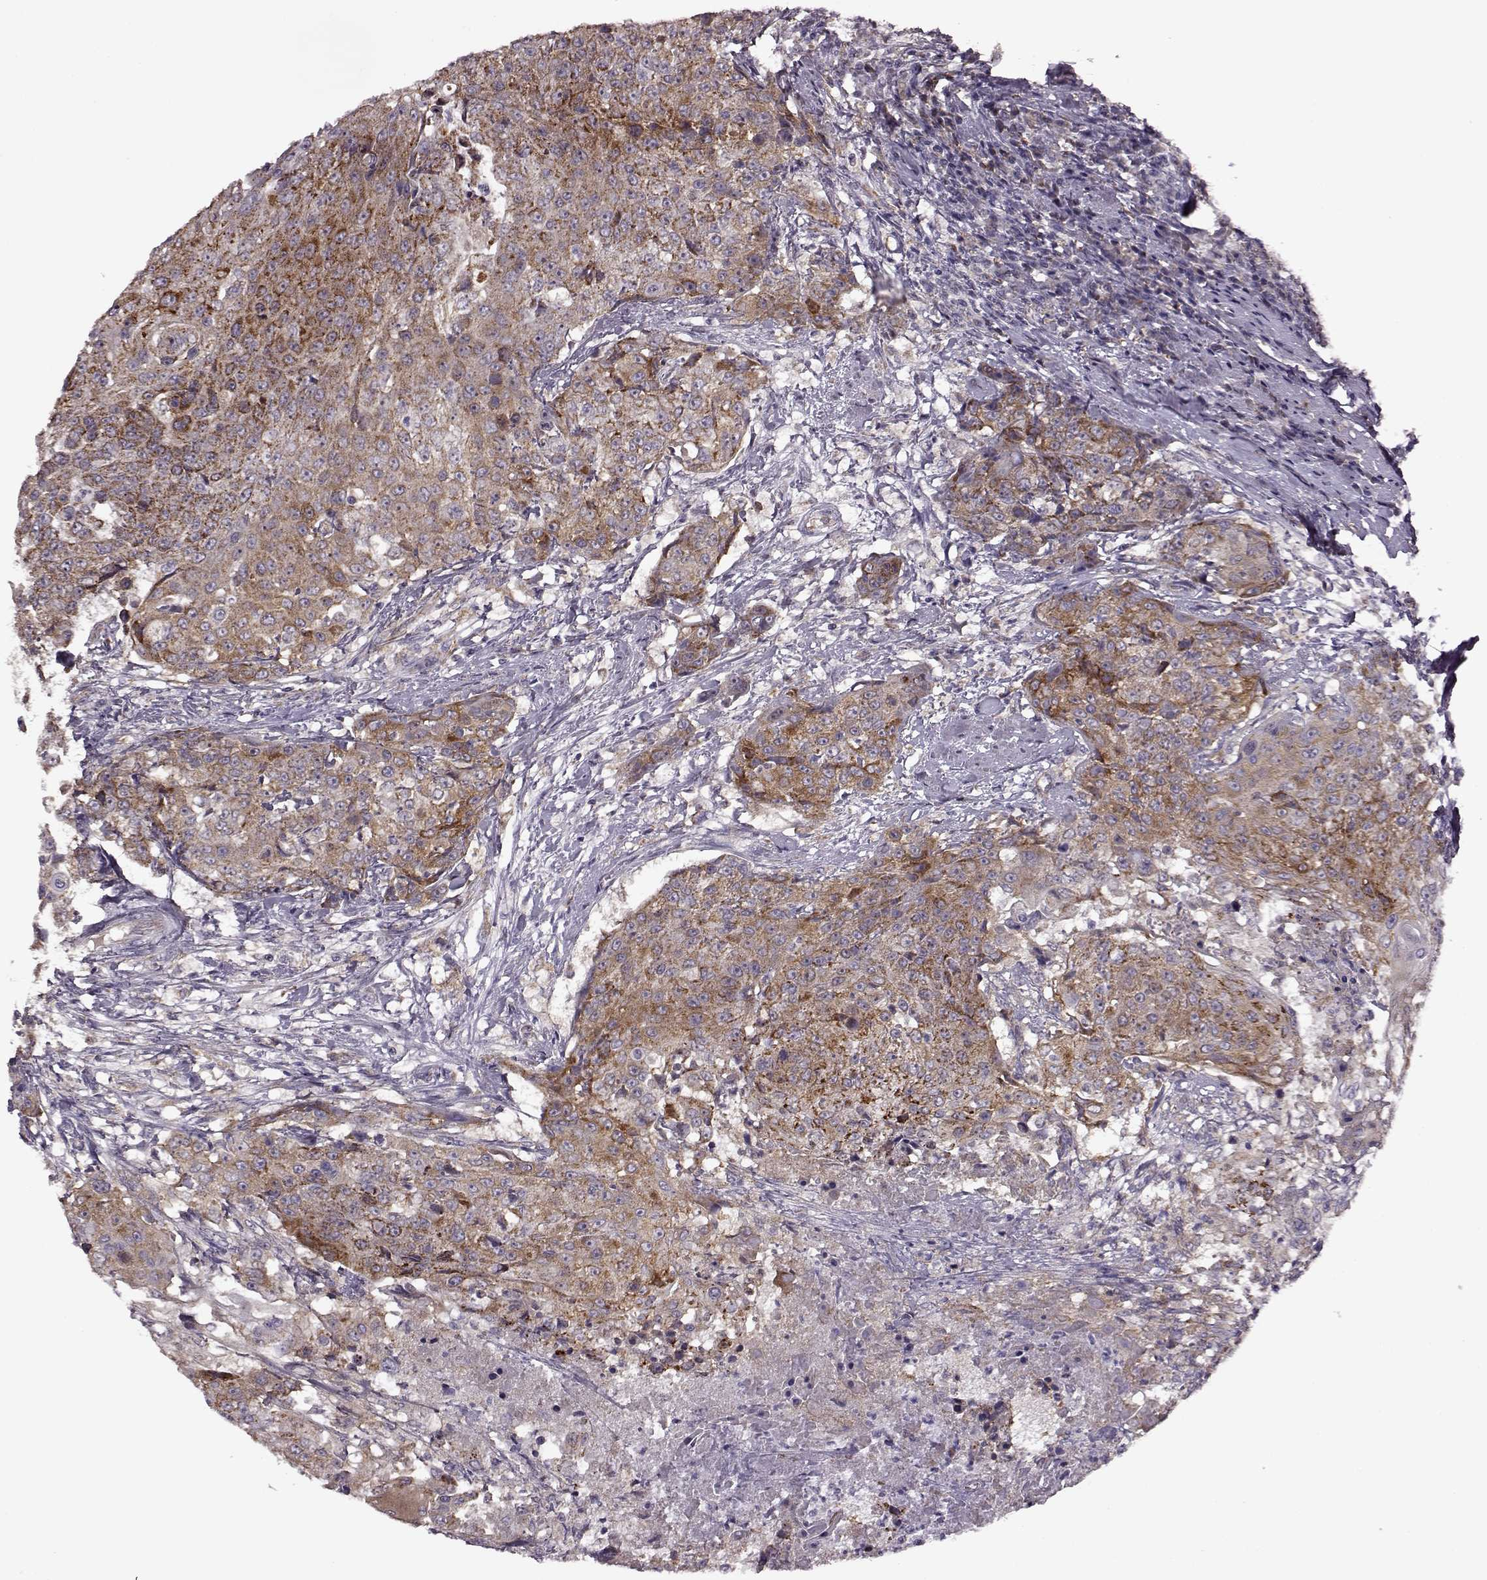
{"staining": {"intensity": "strong", "quantity": ">75%", "location": "cytoplasmic/membranous"}, "tissue": "urothelial cancer", "cell_type": "Tumor cells", "image_type": "cancer", "snomed": [{"axis": "morphology", "description": "Urothelial carcinoma, High grade"}, {"axis": "topography", "description": "Urinary bladder"}], "caption": "About >75% of tumor cells in urothelial cancer show strong cytoplasmic/membranous protein positivity as visualized by brown immunohistochemical staining.", "gene": "MTSS1", "patient": {"sex": "female", "age": 63}}